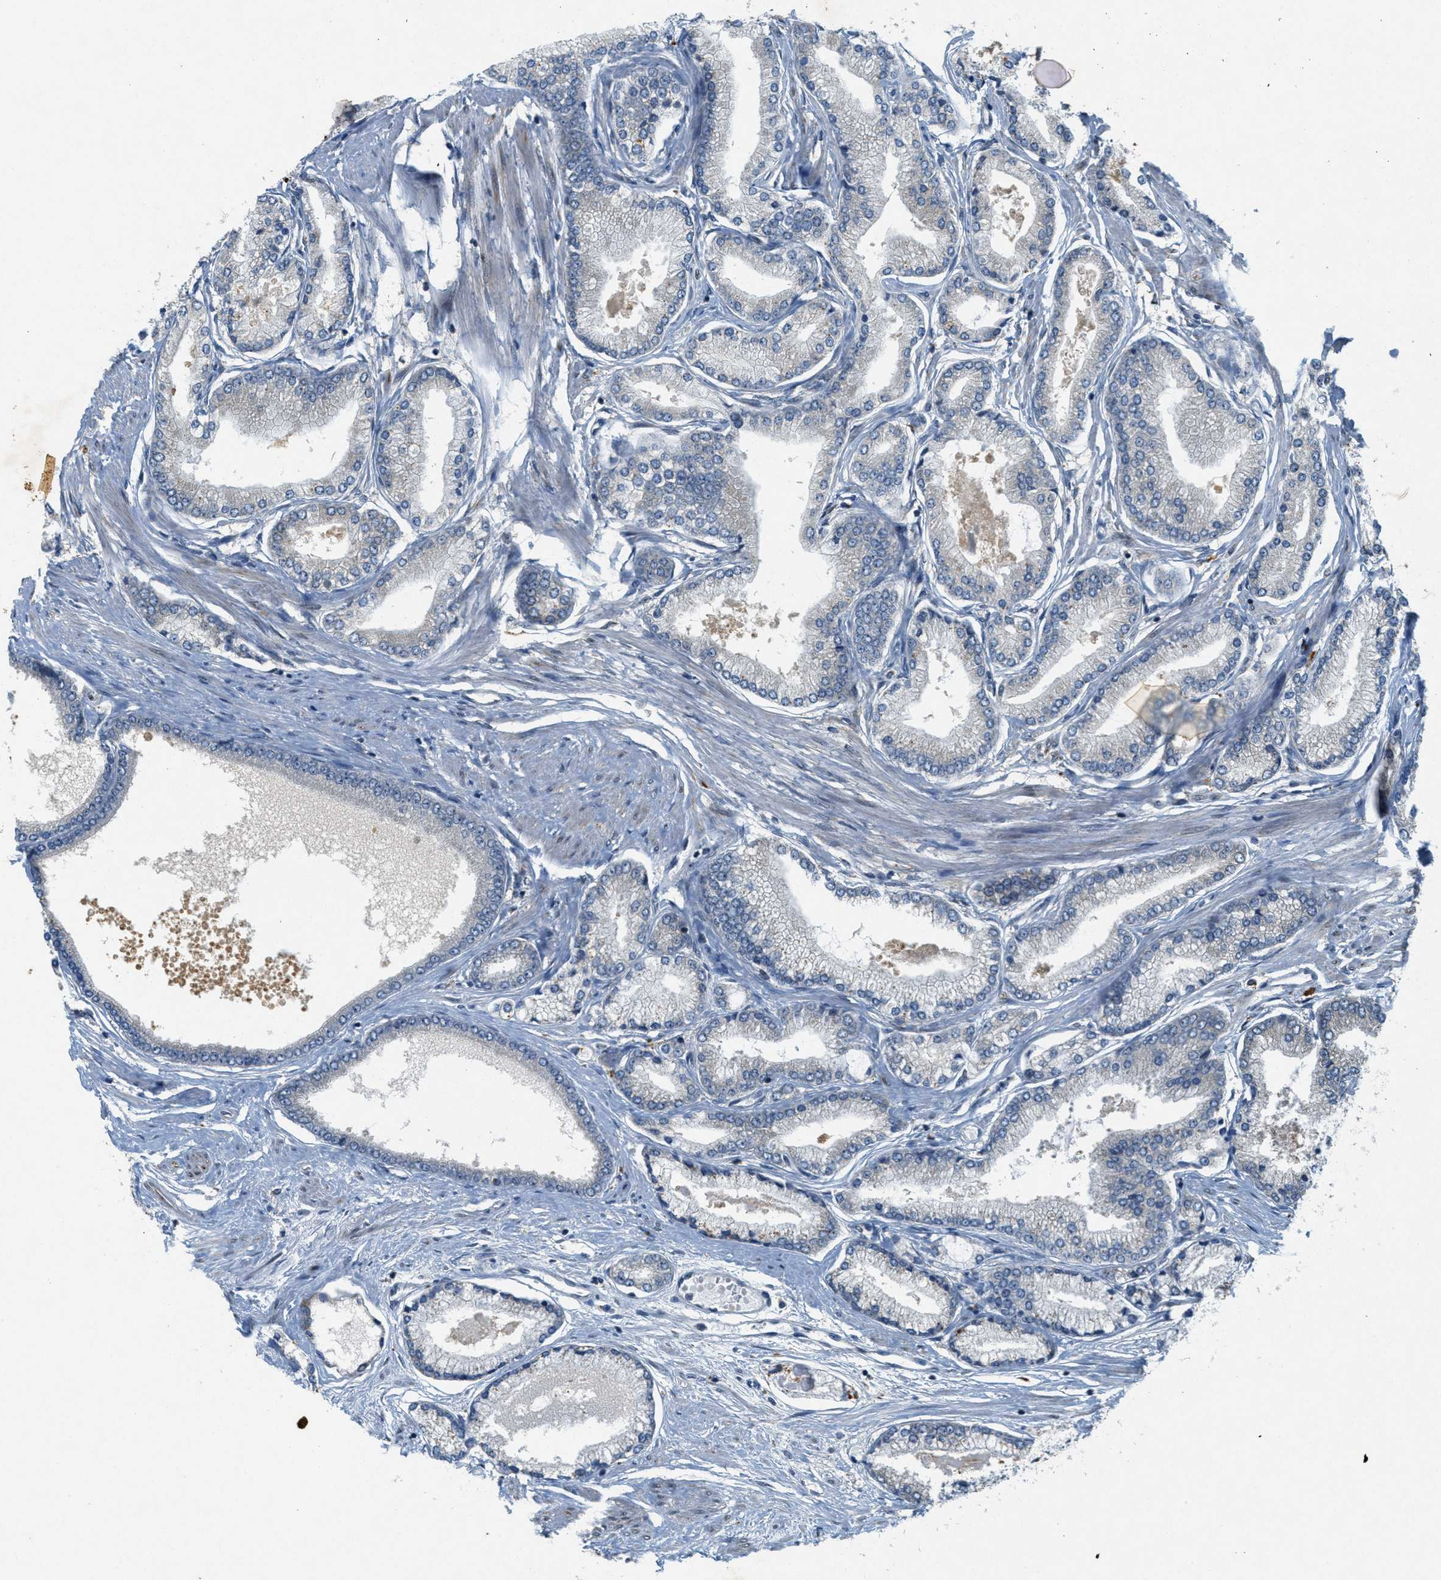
{"staining": {"intensity": "negative", "quantity": "none", "location": "none"}, "tissue": "prostate cancer", "cell_type": "Tumor cells", "image_type": "cancer", "snomed": [{"axis": "morphology", "description": "Adenocarcinoma, High grade"}, {"axis": "topography", "description": "Prostate"}], "caption": "Immunohistochemical staining of human prostate adenocarcinoma (high-grade) exhibits no significant positivity in tumor cells.", "gene": "SIGMAR1", "patient": {"sex": "male", "age": 61}}